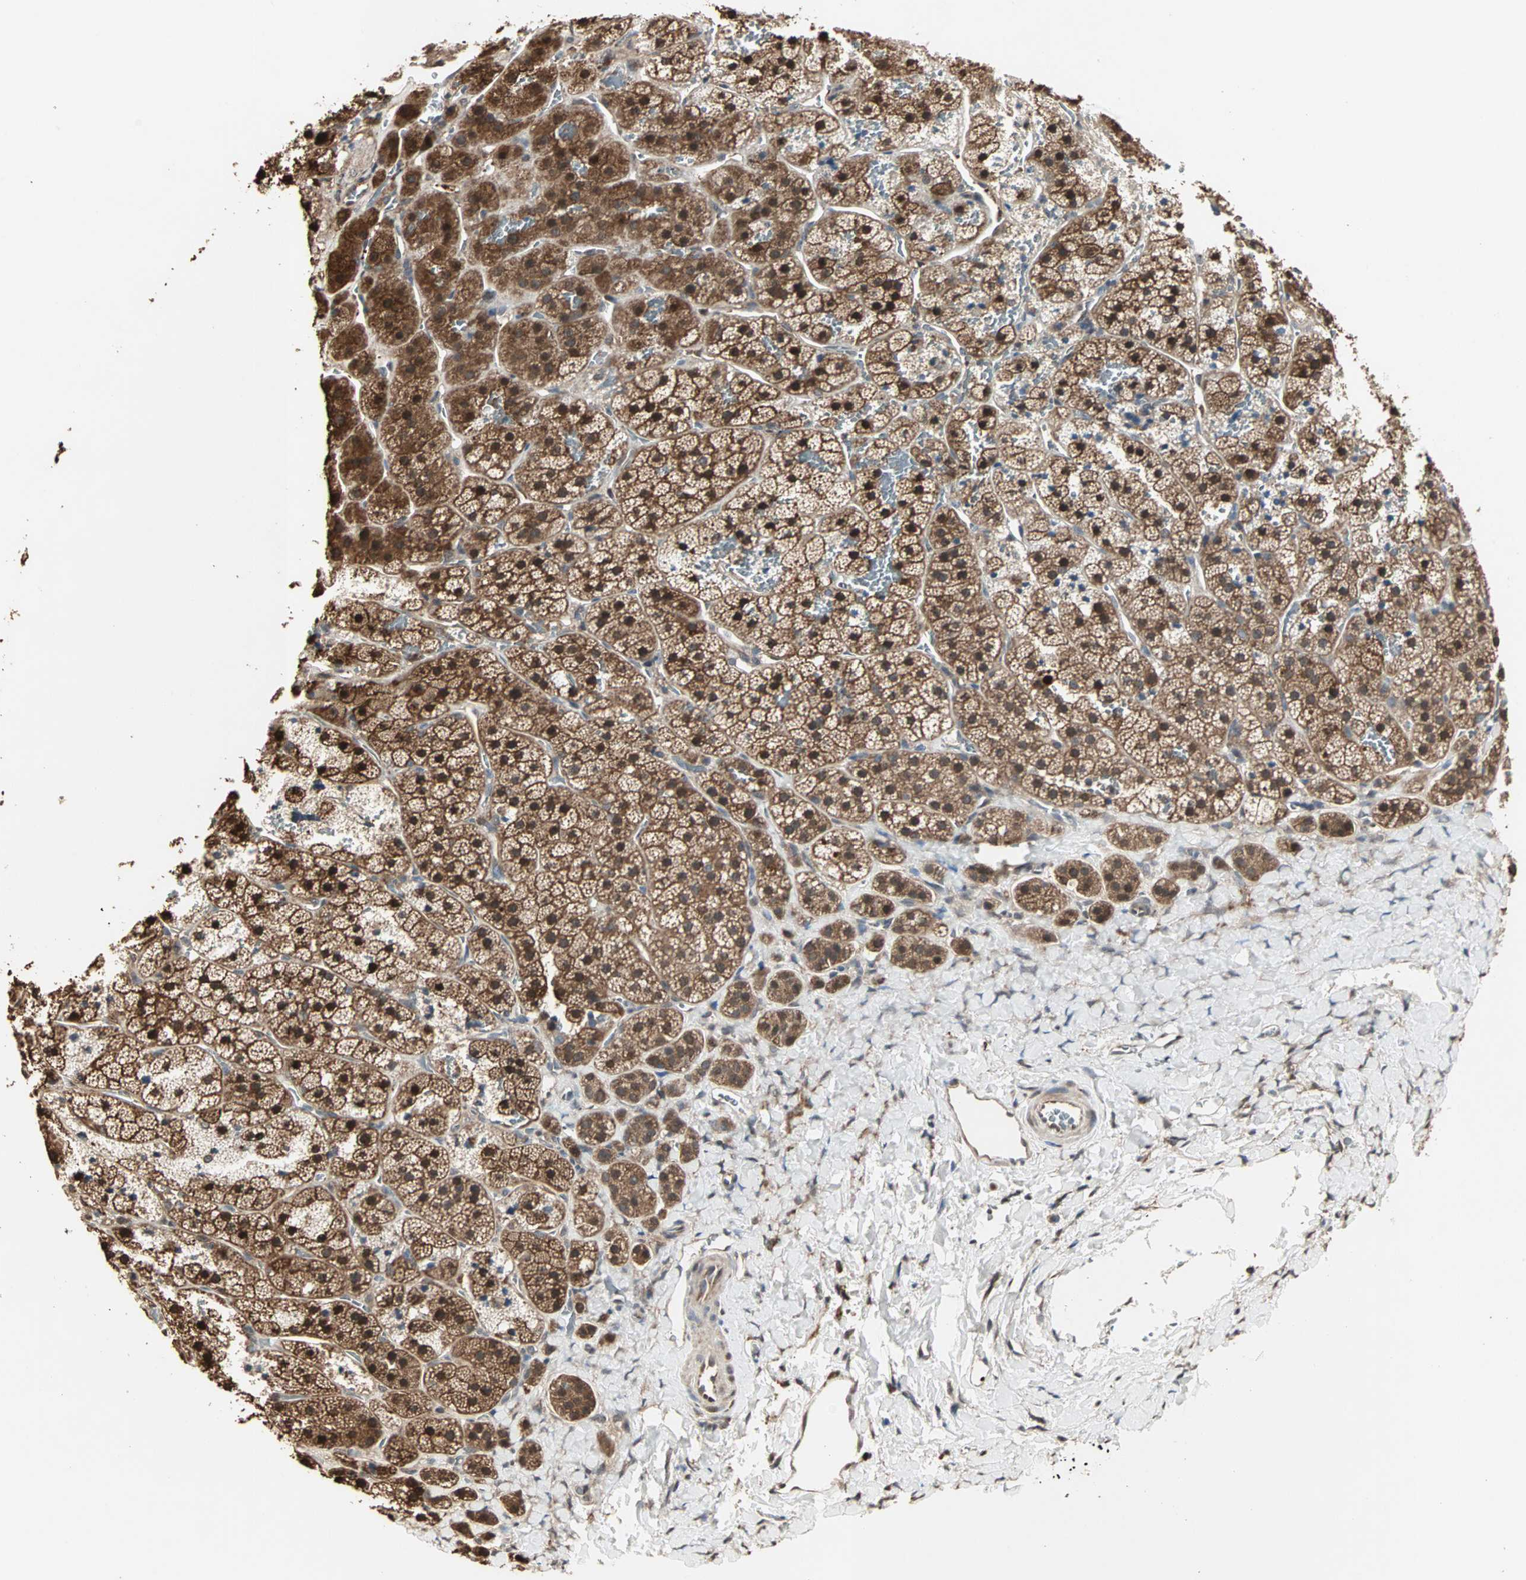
{"staining": {"intensity": "strong", "quantity": ">75%", "location": "cytoplasmic/membranous,nuclear"}, "tissue": "adrenal gland", "cell_type": "Glandular cells", "image_type": "normal", "snomed": [{"axis": "morphology", "description": "Normal tissue, NOS"}, {"axis": "topography", "description": "Adrenal gland"}], "caption": "Glandular cells show strong cytoplasmic/membranous,nuclear expression in about >75% of cells in benign adrenal gland.", "gene": "DRG2", "patient": {"sex": "female", "age": 44}}